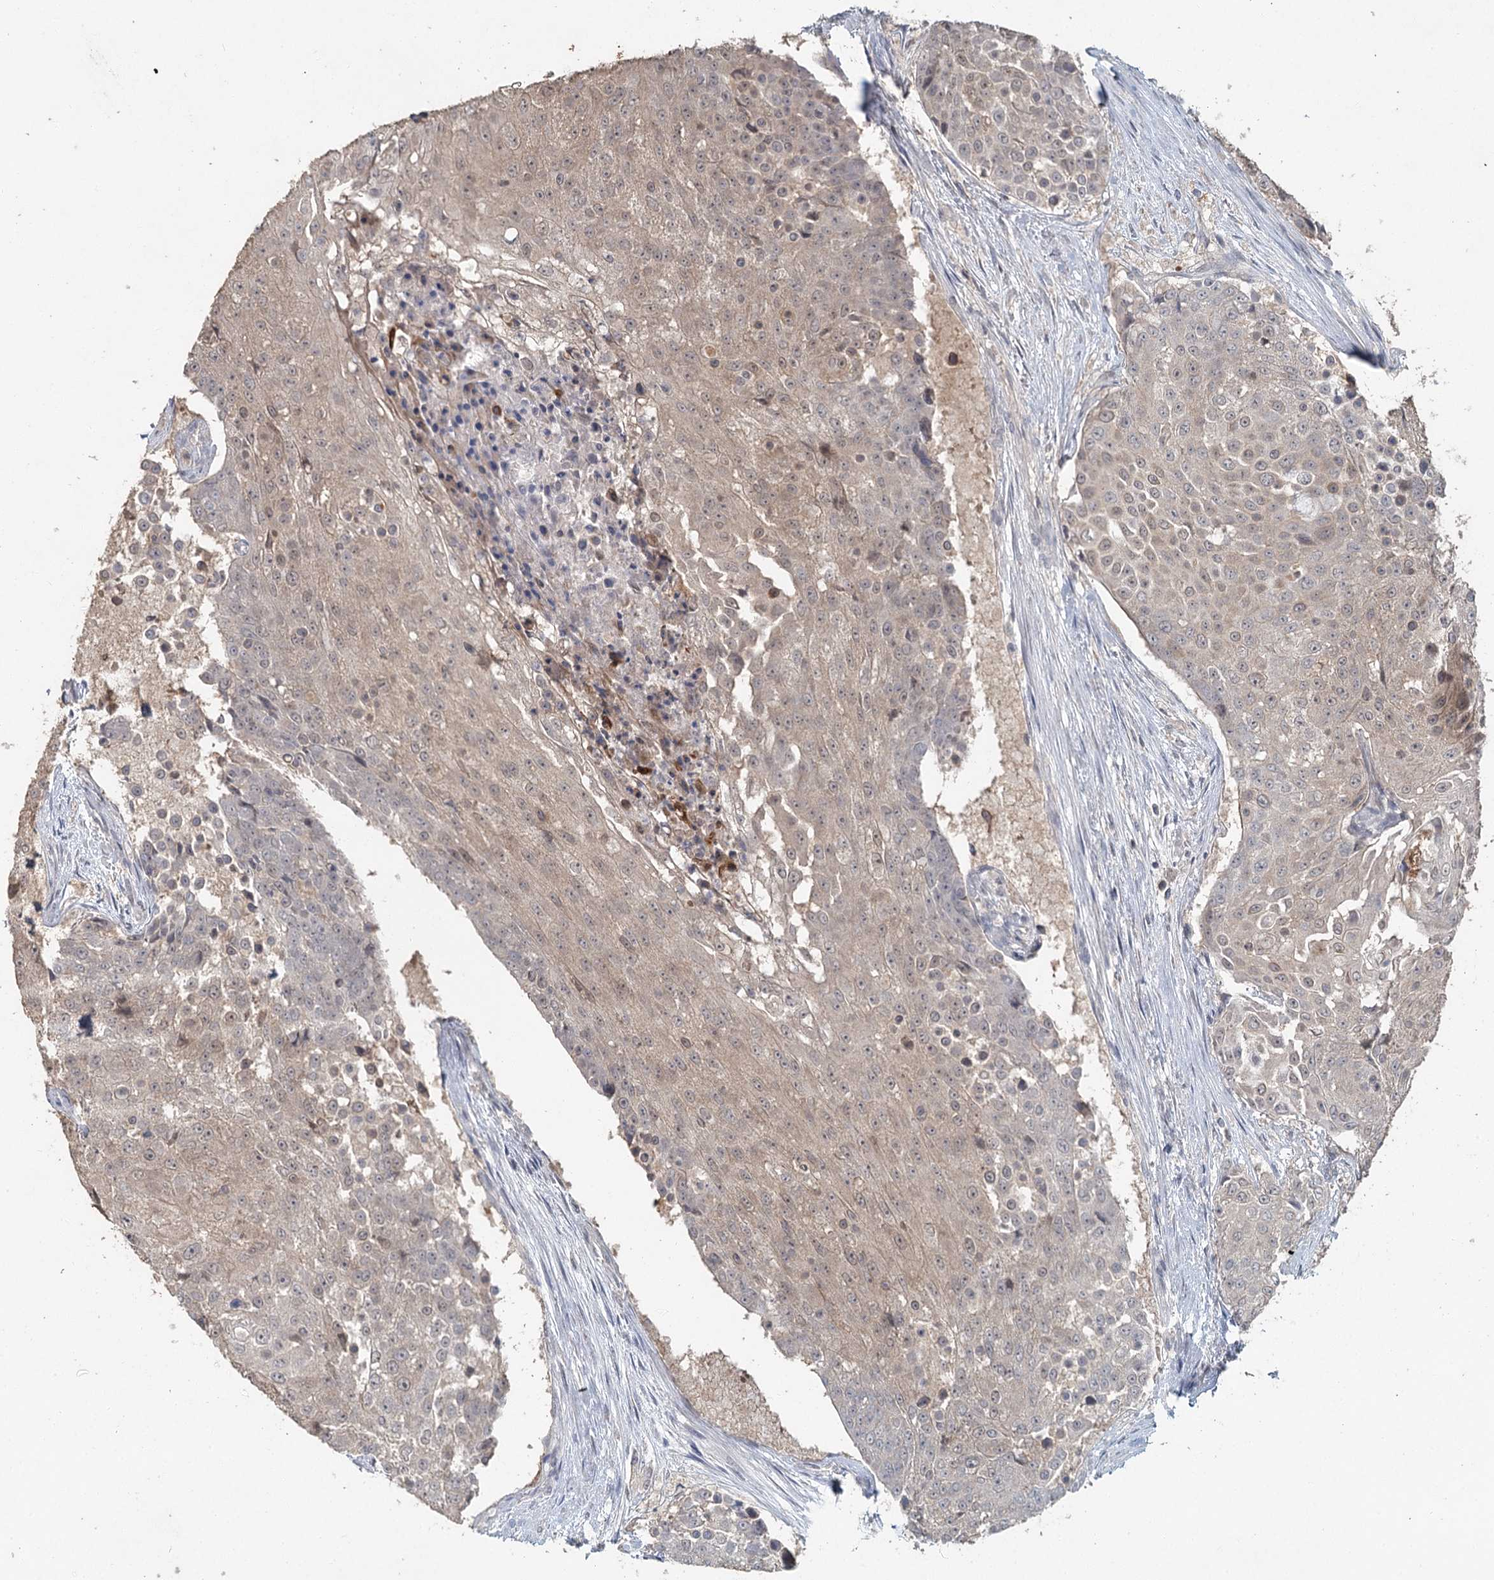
{"staining": {"intensity": "weak", "quantity": "25%-75%", "location": "cytoplasmic/membranous,nuclear"}, "tissue": "urothelial cancer", "cell_type": "Tumor cells", "image_type": "cancer", "snomed": [{"axis": "morphology", "description": "Urothelial carcinoma, High grade"}, {"axis": "topography", "description": "Urinary bladder"}], "caption": "Immunohistochemistry (IHC) of human urothelial carcinoma (high-grade) reveals low levels of weak cytoplasmic/membranous and nuclear positivity in approximately 25%-75% of tumor cells. (Brightfield microscopy of DAB IHC at high magnification).", "gene": "ADK", "patient": {"sex": "female", "age": 63}}